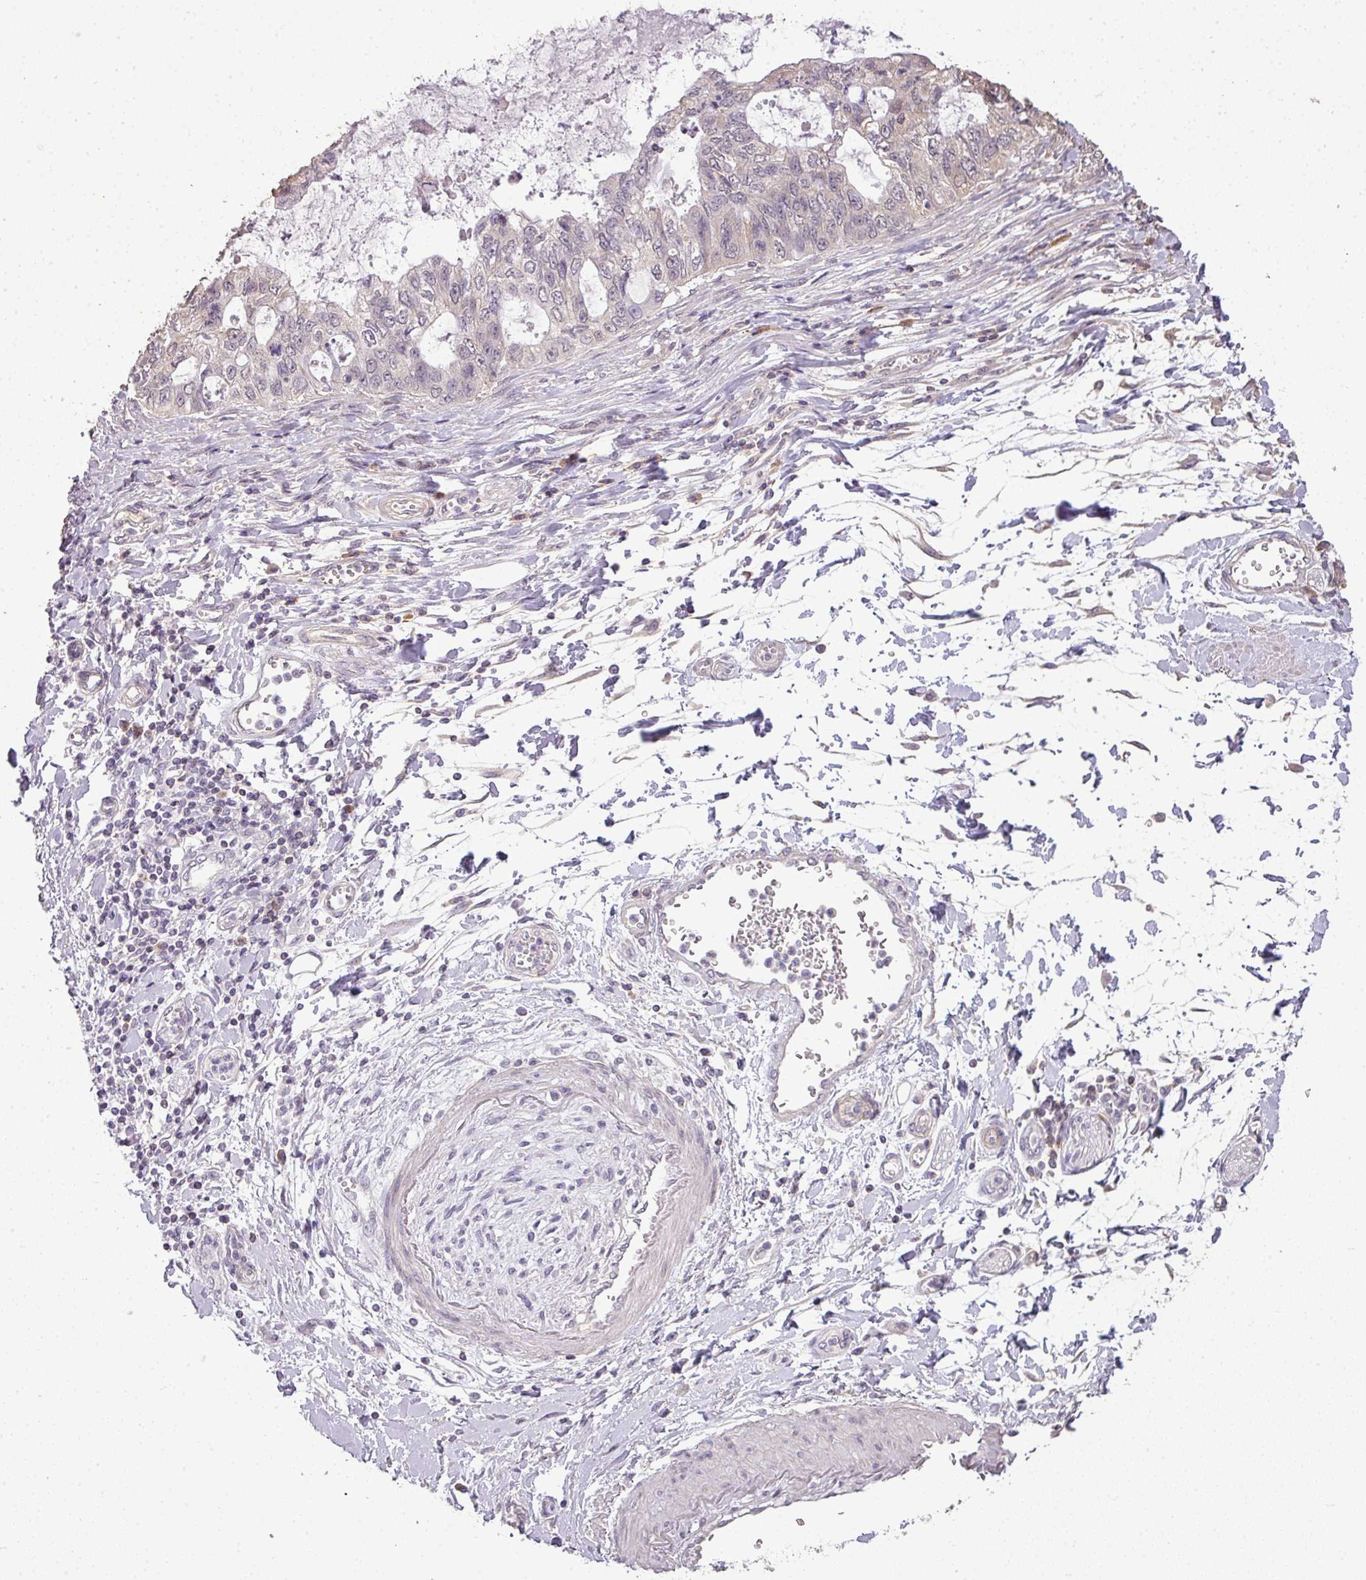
{"staining": {"intensity": "negative", "quantity": "none", "location": "none"}, "tissue": "stomach cancer", "cell_type": "Tumor cells", "image_type": "cancer", "snomed": [{"axis": "morphology", "description": "Adenocarcinoma, NOS"}, {"axis": "topography", "description": "Stomach, upper"}], "caption": "Tumor cells are negative for protein expression in human stomach cancer (adenocarcinoma). Nuclei are stained in blue.", "gene": "LY9", "patient": {"sex": "female", "age": 52}}